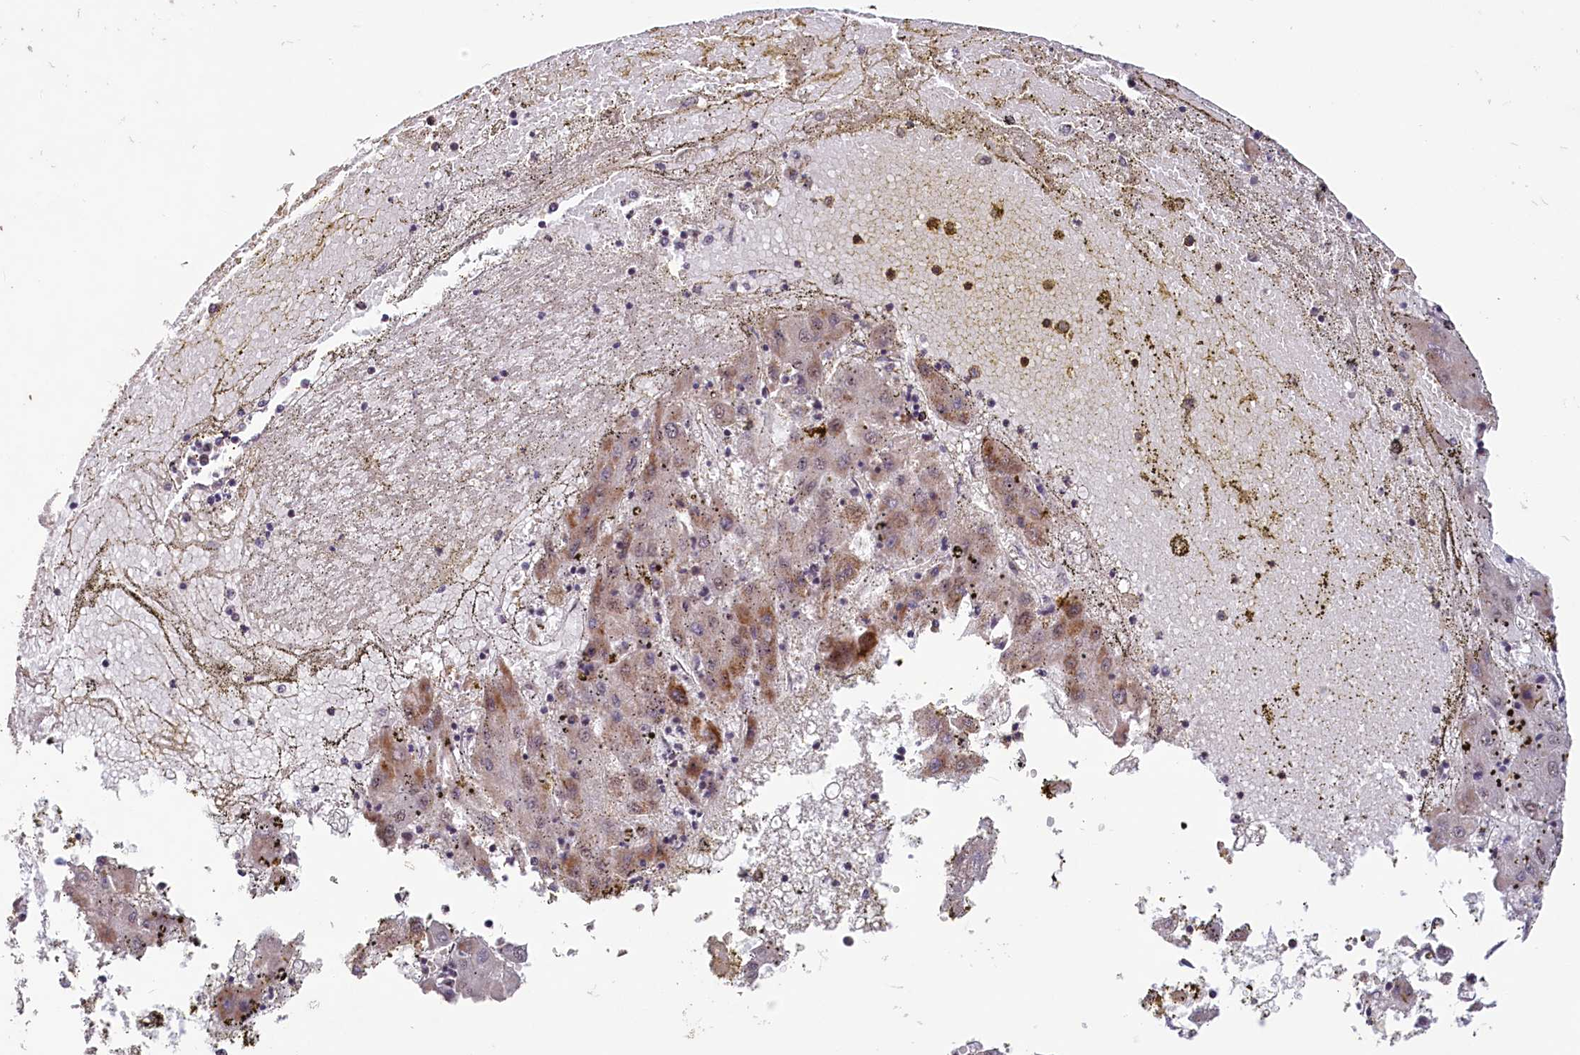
{"staining": {"intensity": "moderate", "quantity": "<25%", "location": "cytoplasmic/membranous"}, "tissue": "liver cancer", "cell_type": "Tumor cells", "image_type": "cancer", "snomed": [{"axis": "morphology", "description": "Carcinoma, Hepatocellular, NOS"}, {"axis": "topography", "description": "Liver"}], "caption": "Approximately <25% of tumor cells in human hepatocellular carcinoma (liver) display moderate cytoplasmic/membranous protein staining as visualized by brown immunohistochemical staining.", "gene": "PDE6D", "patient": {"sex": "male", "age": 72}}